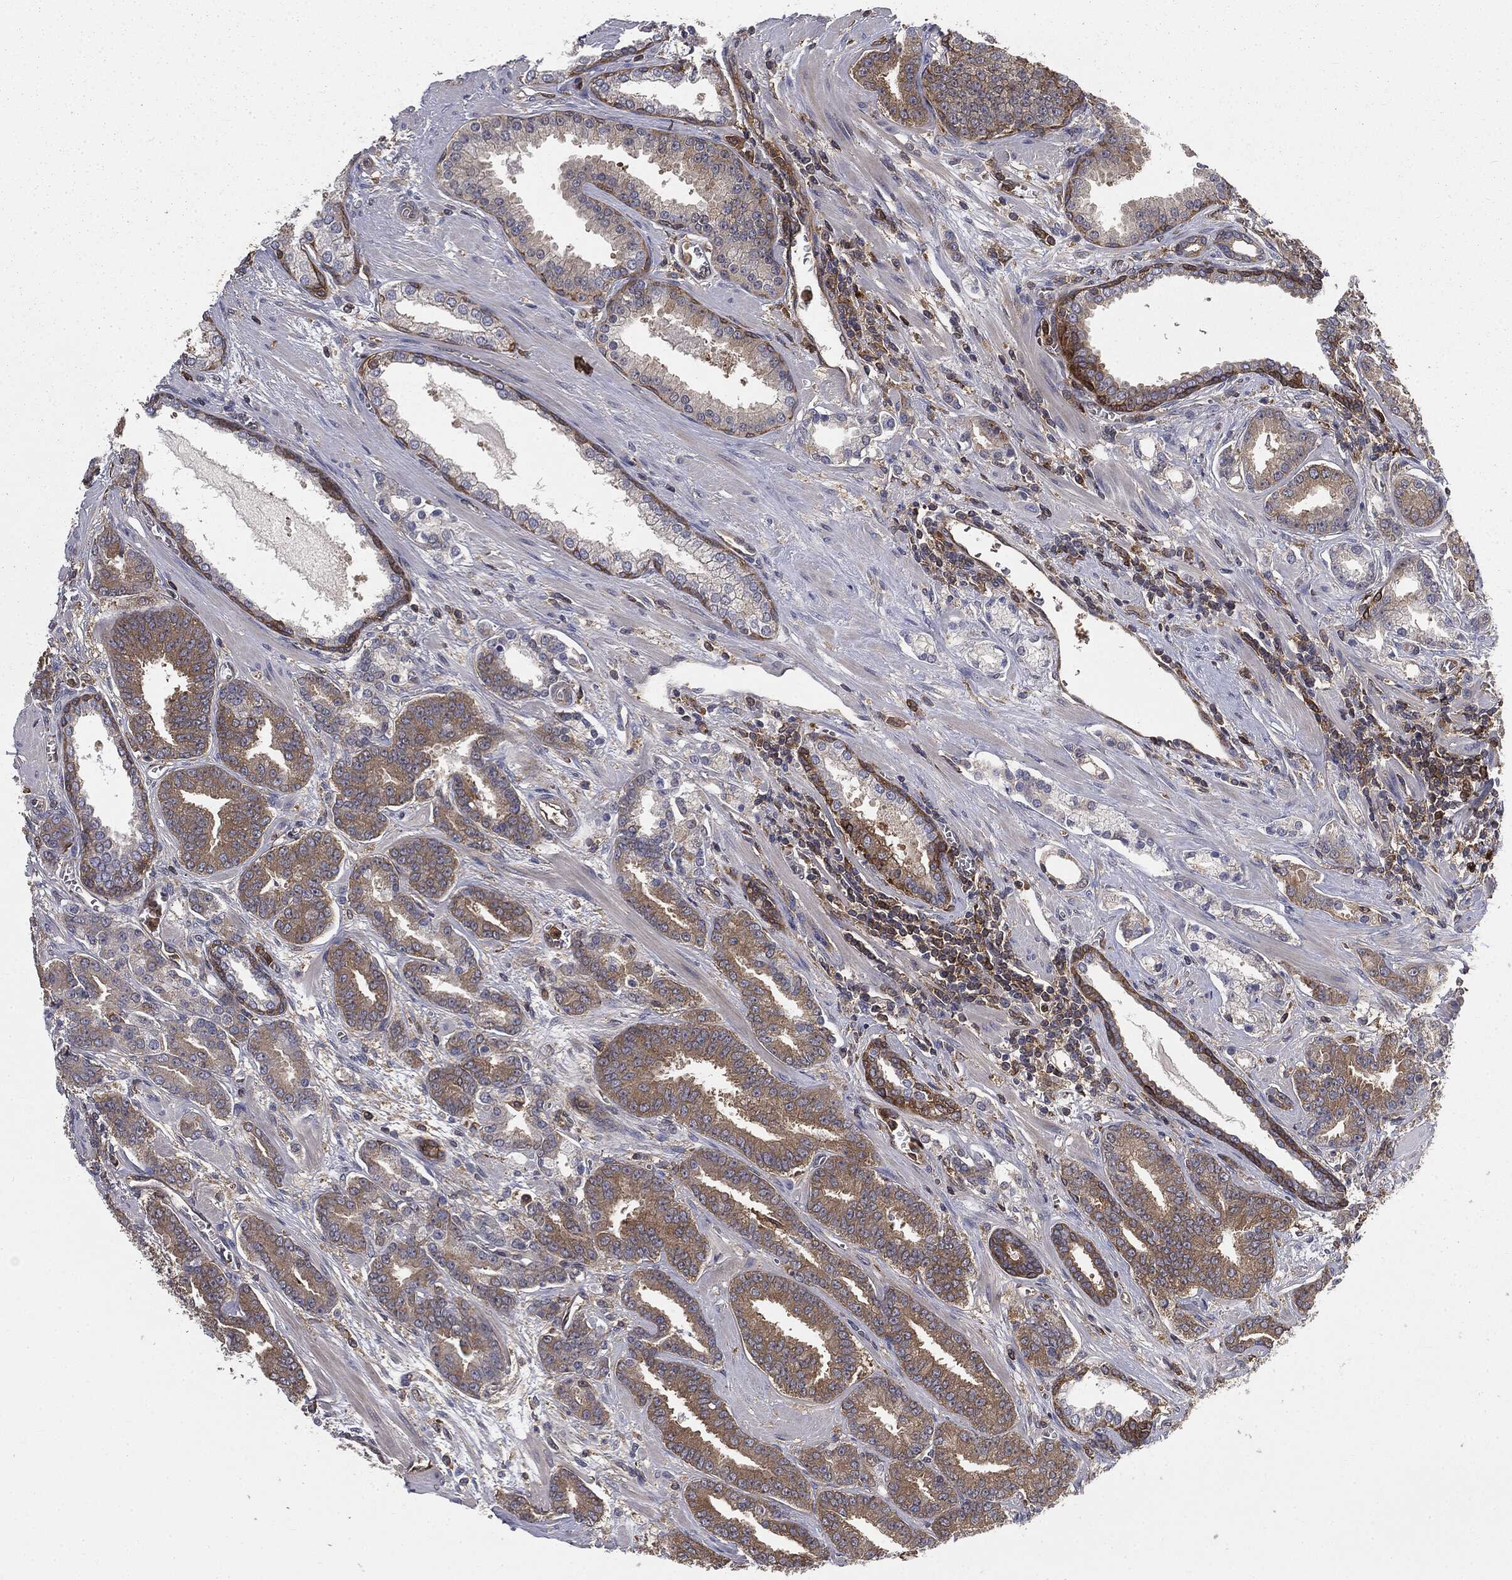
{"staining": {"intensity": "moderate", "quantity": ">75%", "location": "cytoplasmic/membranous"}, "tissue": "prostate cancer", "cell_type": "Tumor cells", "image_type": "cancer", "snomed": [{"axis": "morphology", "description": "Adenocarcinoma, High grade"}, {"axis": "topography", "description": "Prostate"}], "caption": "This is a histology image of immunohistochemistry (IHC) staining of prostate cancer (adenocarcinoma (high-grade)), which shows moderate expression in the cytoplasmic/membranous of tumor cells.", "gene": "GNB5", "patient": {"sex": "male", "age": 60}}